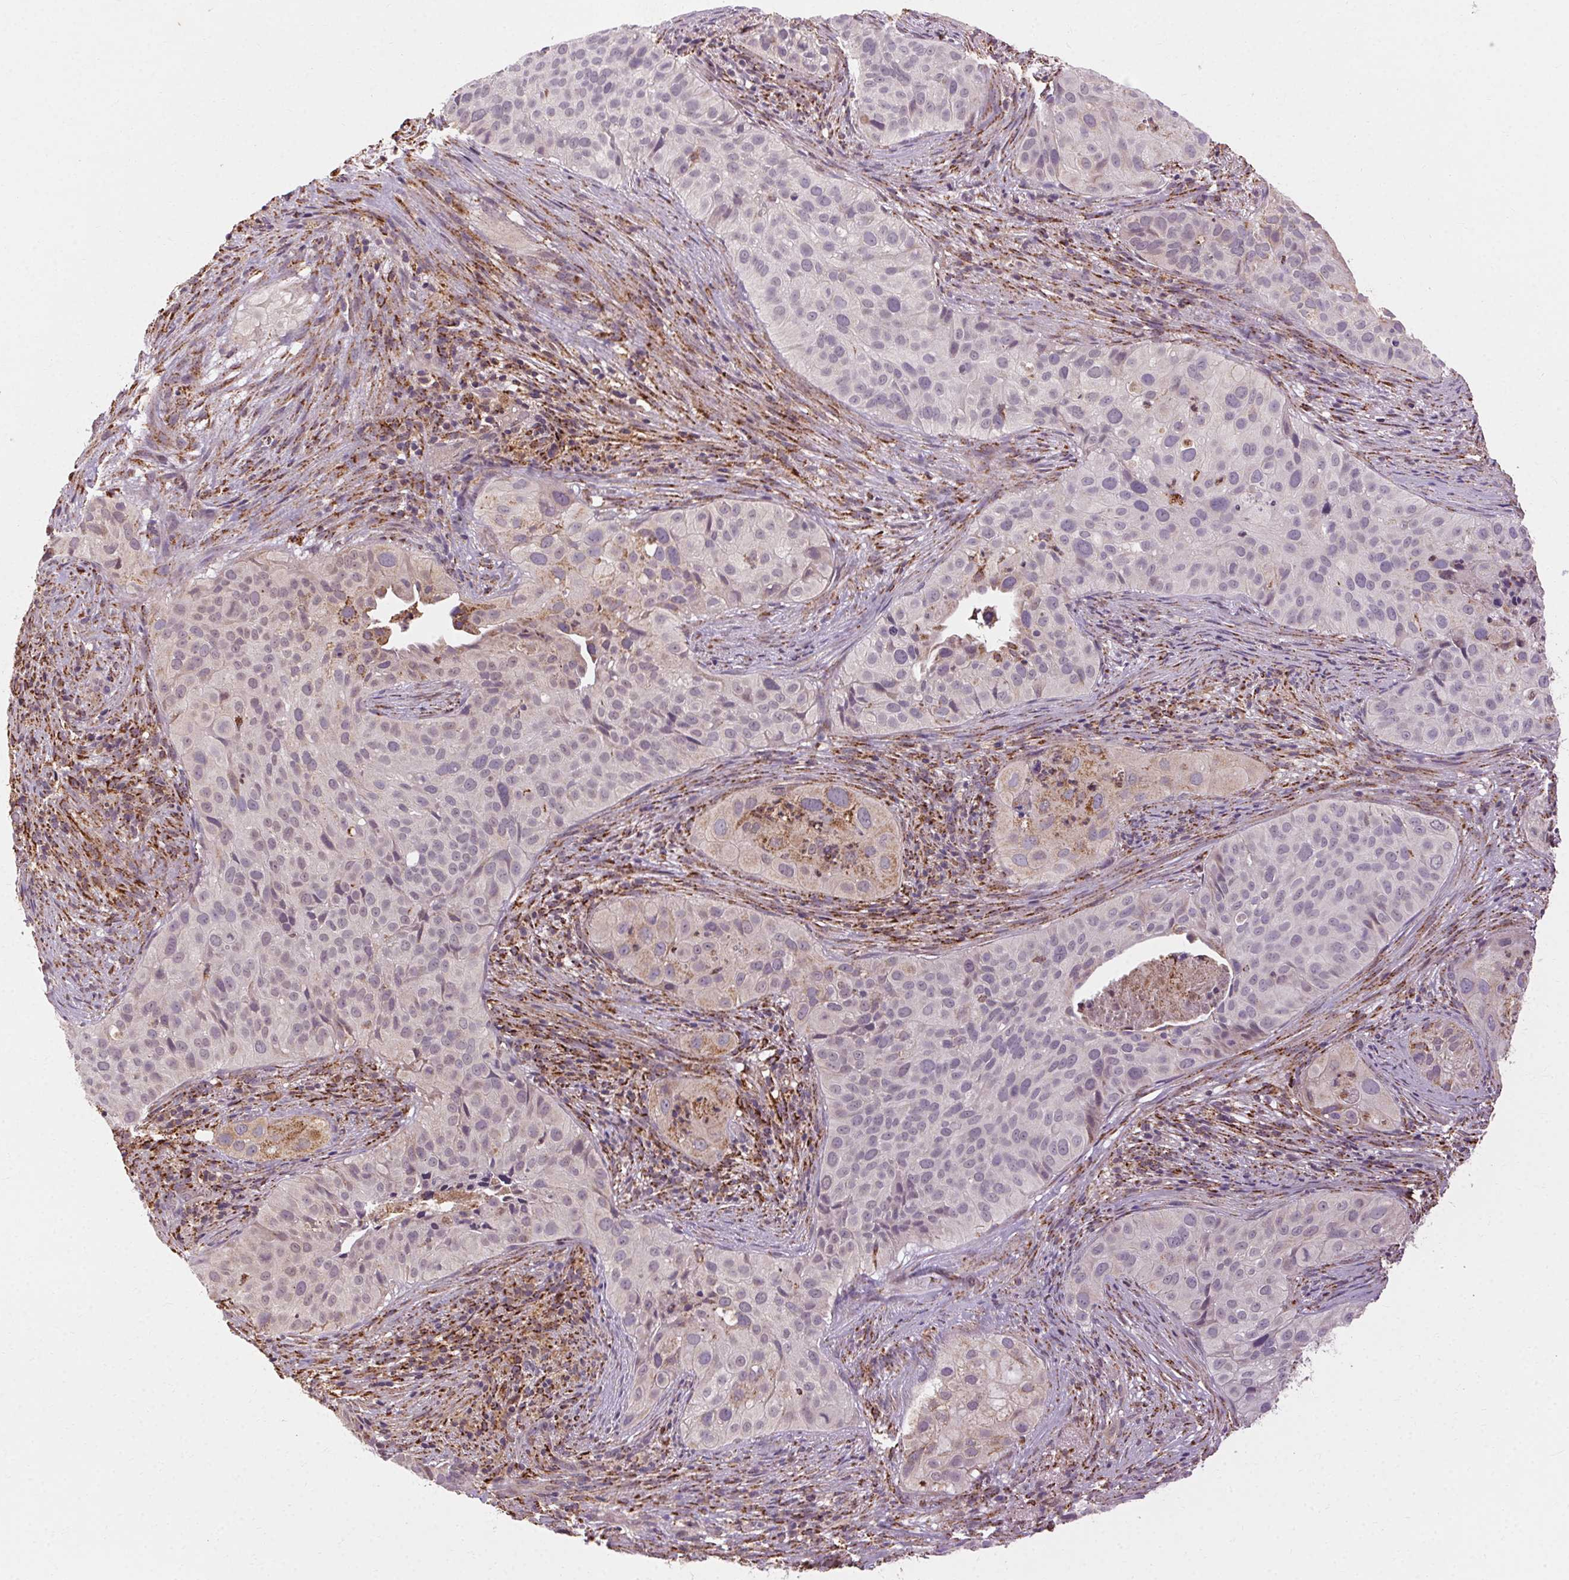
{"staining": {"intensity": "moderate", "quantity": "<25%", "location": "cytoplasmic/membranous"}, "tissue": "cervical cancer", "cell_type": "Tumor cells", "image_type": "cancer", "snomed": [{"axis": "morphology", "description": "Squamous cell carcinoma, NOS"}, {"axis": "topography", "description": "Cervix"}], "caption": "Immunohistochemical staining of cervical squamous cell carcinoma shows moderate cytoplasmic/membranous protein positivity in about <25% of tumor cells. Using DAB (brown) and hematoxylin (blue) stains, captured at high magnification using brightfield microscopy.", "gene": "REP15", "patient": {"sex": "female", "age": 38}}